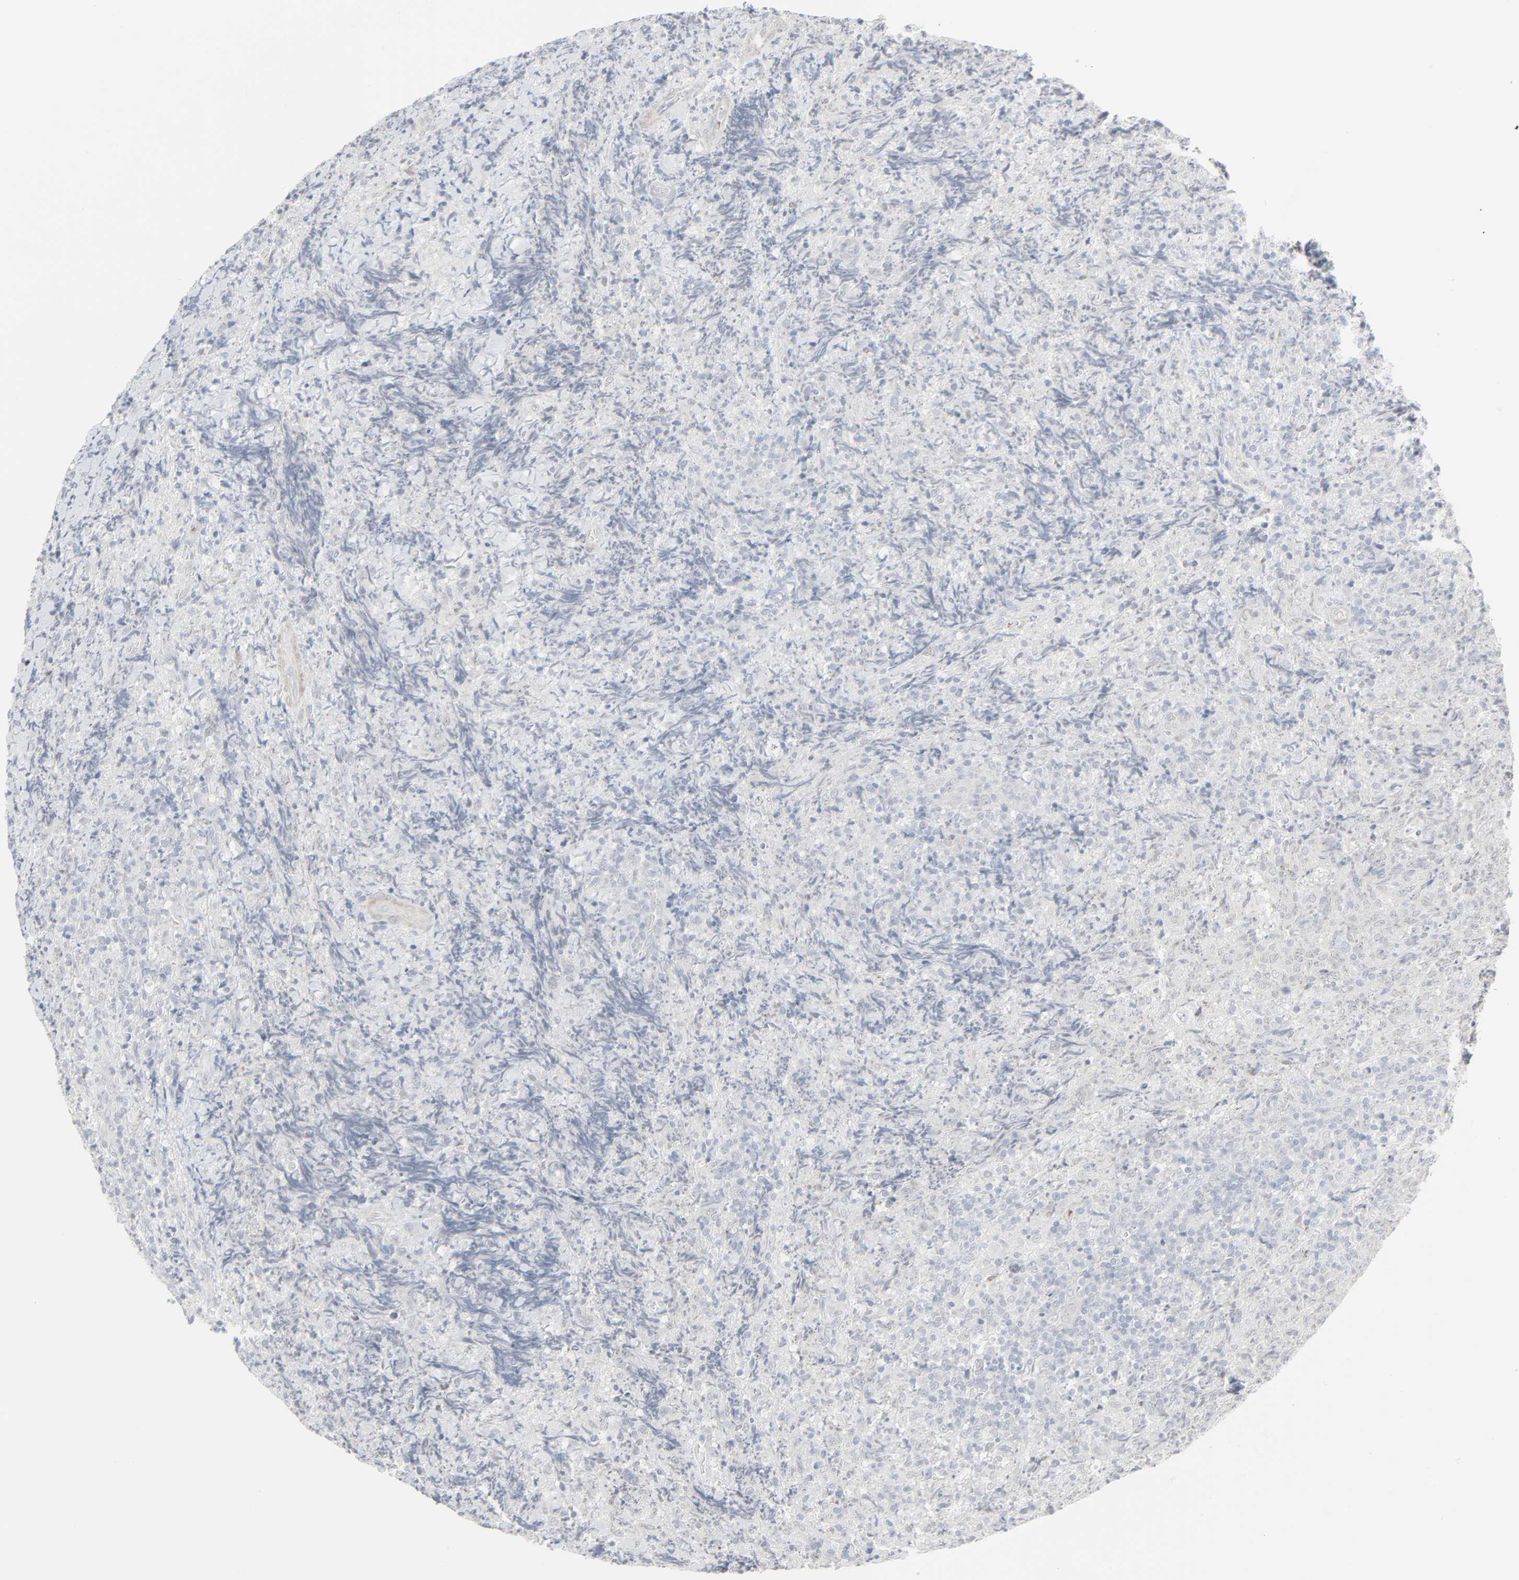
{"staining": {"intensity": "negative", "quantity": "none", "location": "none"}, "tissue": "lymphoma", "cell_type": "Tumor cells", "image_type": "cancer", "snomed": [{"axis": "morphology", "description": "Malignant lymphoma, non-Hodgkin's type, High grade"}, {"axis": "topography", "description": "Tonsil"}], "caption": "Protein analysis of malignant lymphoma, non-Hodgkin's type (high-grade) demonstrates no significant expression in tumor cells.", "gene": "NEUROD1", "patient": {"sex": "female", "age": 36}}